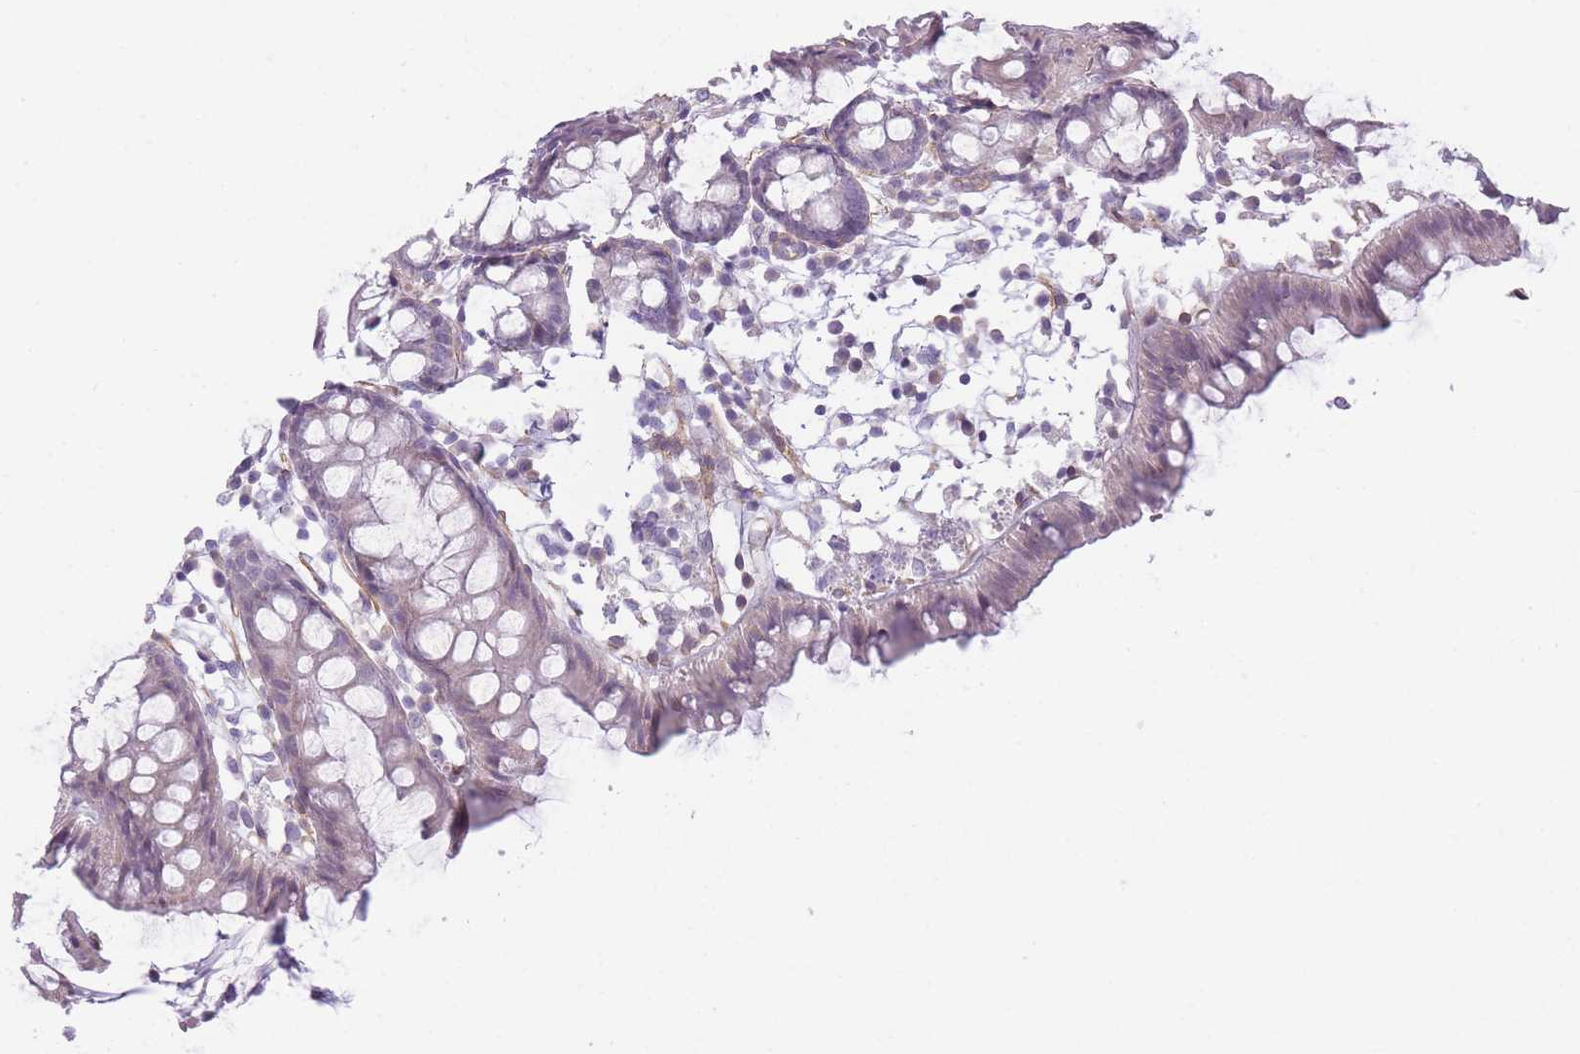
{"staining": {"intensity": "weak", "quantity": "<25%", "location": "cytoplasmic/membranous"}, "tissue": "colon", "cell_type": "Glandular cells", "image_type": "normal", "snomed": [{"axis": "morphology", "description": "Normal tissue, NOS"}, {"axis": "topography", "description": "Colon"}], "caption": "An immunohistochemistry photomicrograph of benign colon is shown. There is no staining in glandular cells of colon. (Stains: DAB (3,3'-diaminobenzidine) immunohistochemistry (IHC) with hematoxylin counter stain, Microscopy: brightfield microscopy at high magnification).", "gene": "OR6B2", "patient": {"sex": "female", "age": 84}}